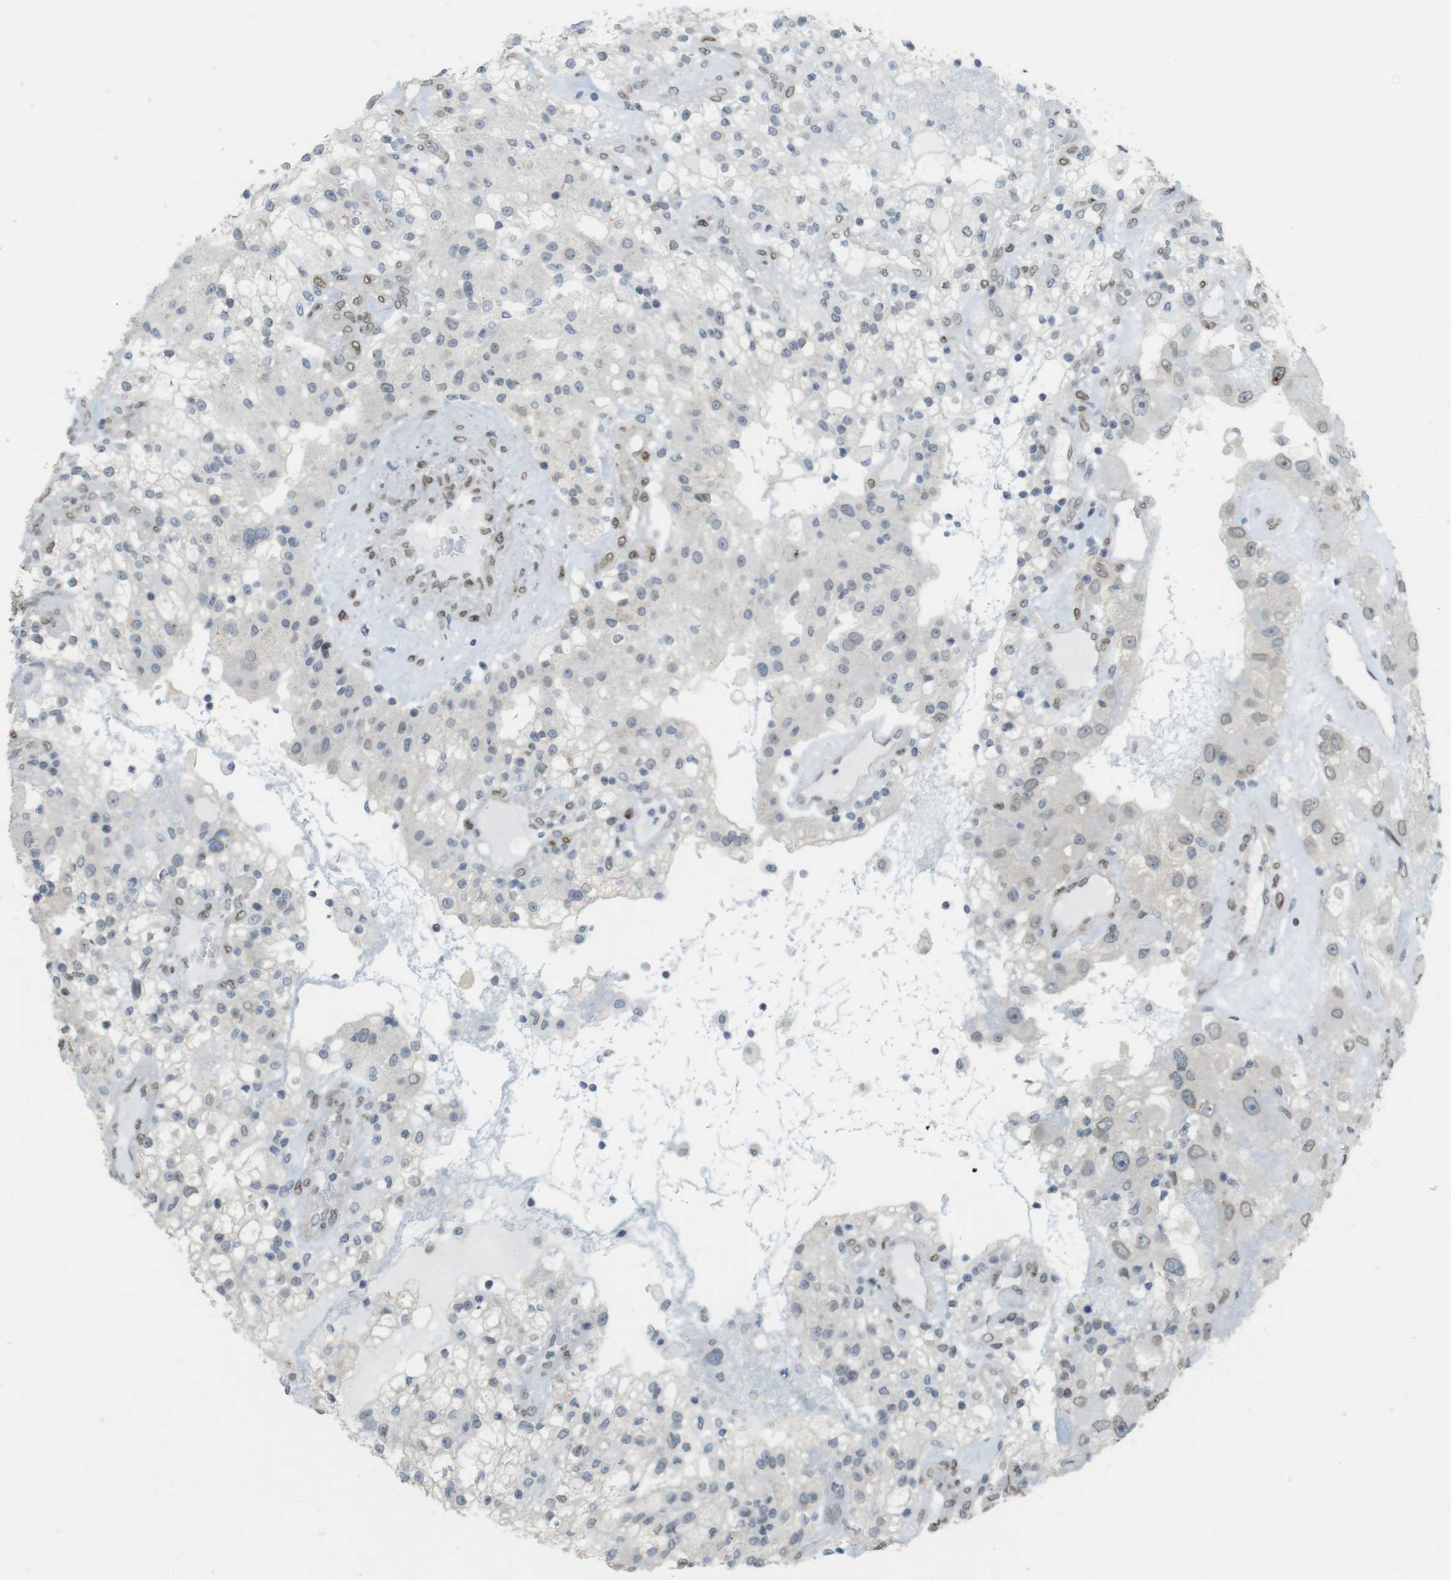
{"staining": {"intensity": "weak", "quantity": "<25%", "location": "cytoplasmic/membranous,nuclear"}, "tissue": "renal cancer", "cell_type": "Tumor cells", "image_type": "cancer", "snomed": [{"axis": "morphology", "description": "Adenocarcinoma, NOS"}, {"axis": "topography", "description": "Kidney"}], "caption": "Immunohistochemical staining of human renal adenocarcinoma demonstrates no significant expression in tumor cells.", "gene": "ARL6IP6", "patient": {"sex": "female", "age": 52}}